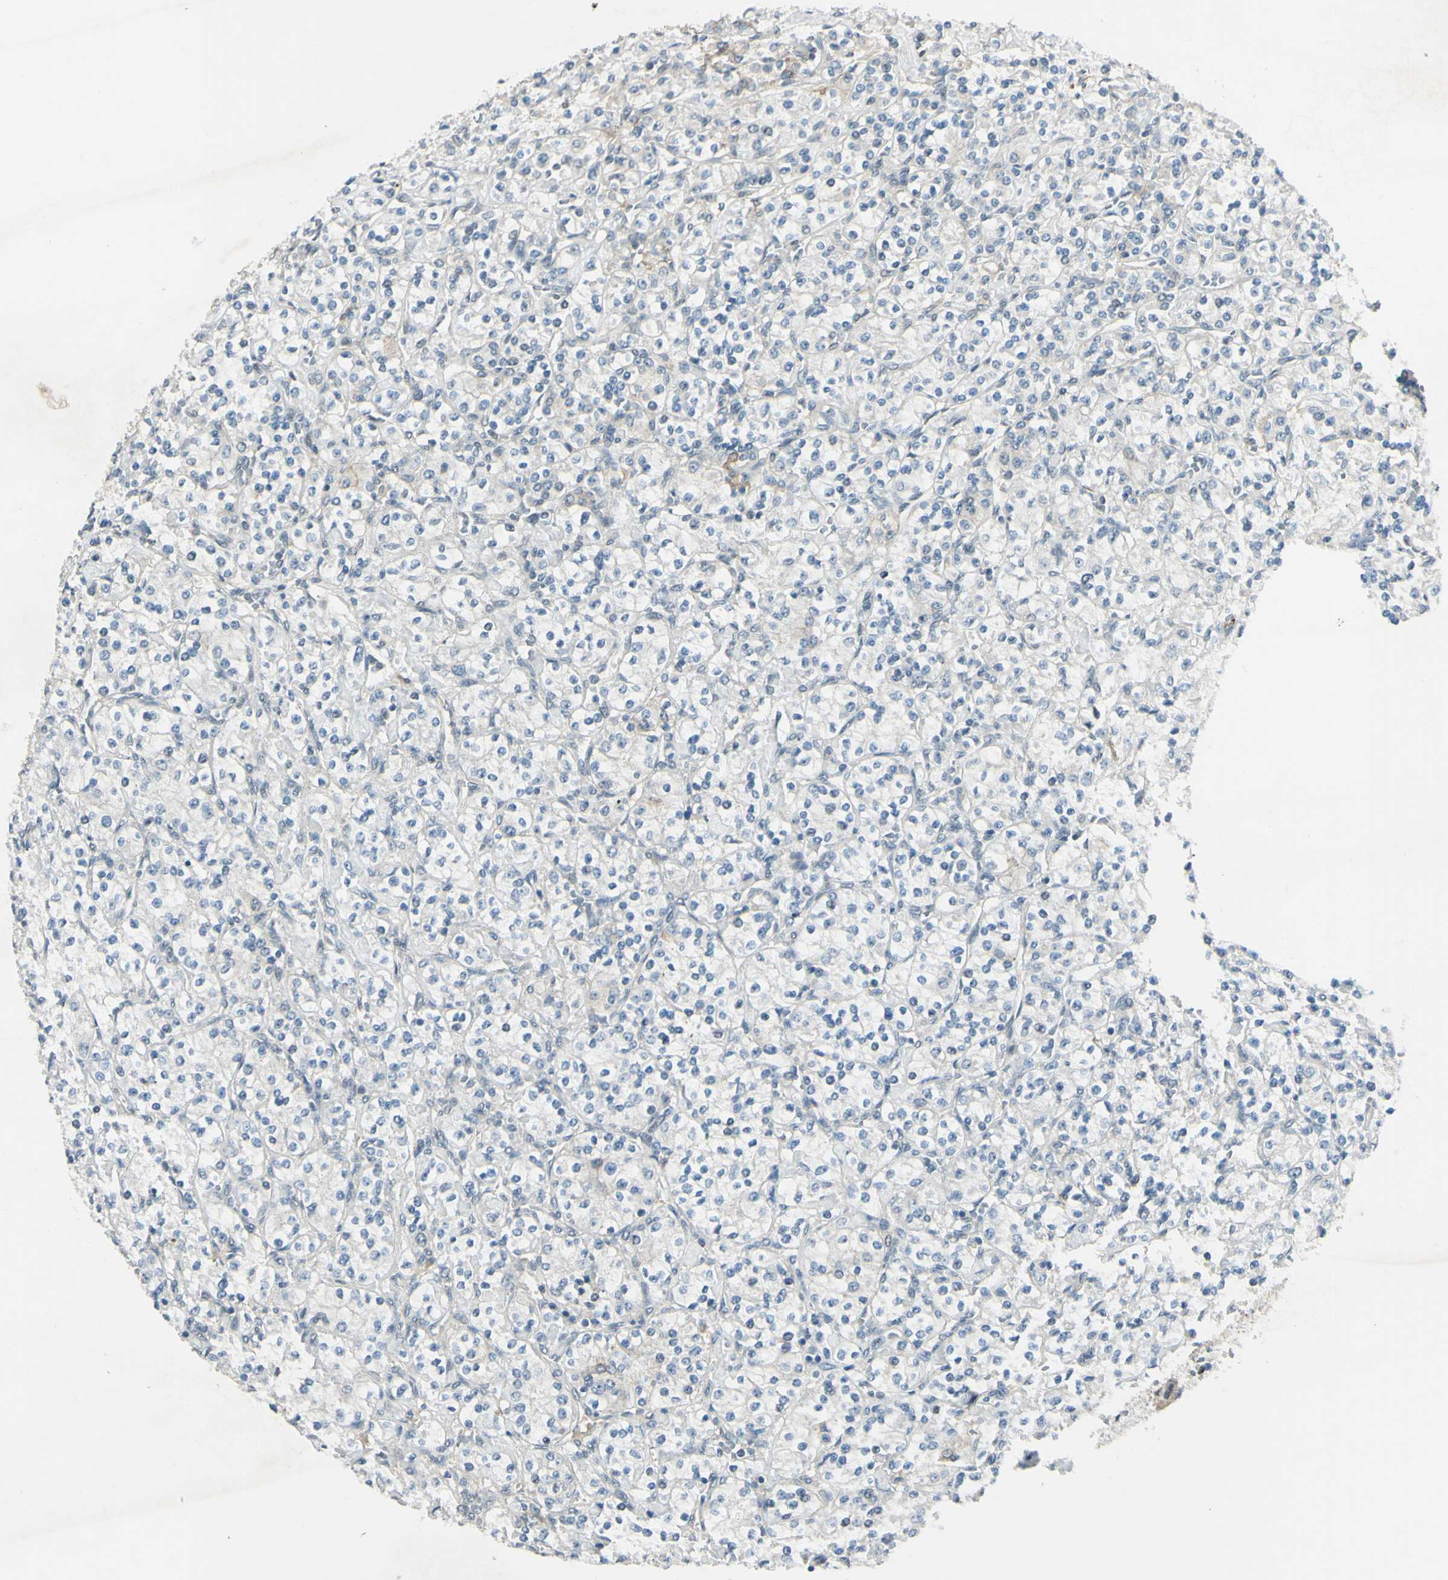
{"staining": {"intensity": "negative", "quantity": "none", "location": "none"}, "tissue": "renal cancer", "cell_type": "Tumor cells", "image_type": "cancer", "snomed": [{"axis": "morphology", "description": "Adenocarcinoma, NOS"}, {"axis": "topography", "description": "Kidney"}], "caption": "Tumor cells show no significant staining in renal adenocarcinoma.", "gene": "PSMD5", "patient": {"sex": "male", "age": 77}}